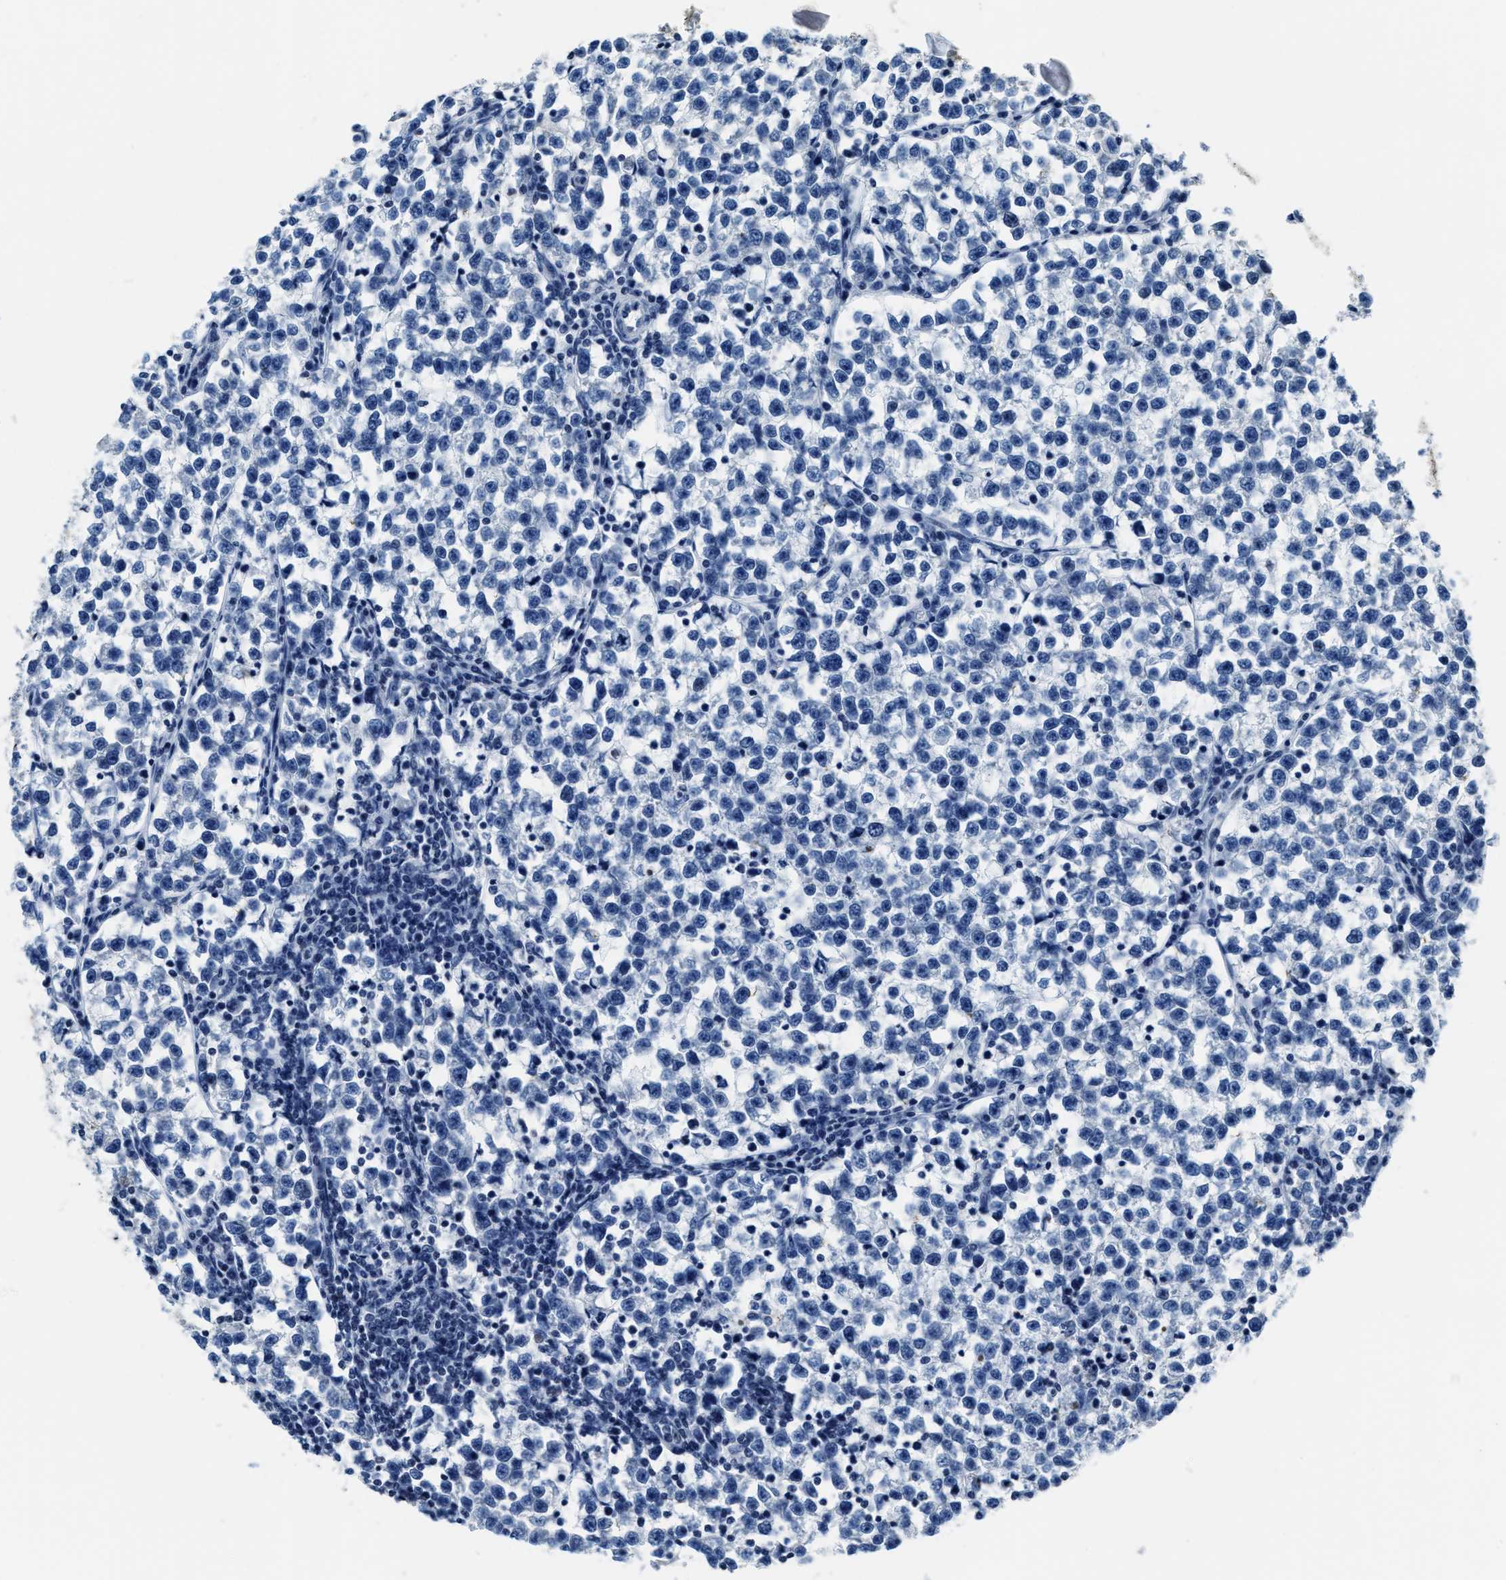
{"staining": {"intensity": "negative", "quantity": "none", "location": "none"}, "tissue": "testis cancer", "cell_type": "Tumor cells", "image_type": "cancer", "snomed": [{"axis": "morphology", "description": "Normal tissue, NOS"}, {"axis": "morphology", "description": "Seminoma, NOS"}, {"axis": "topography", "description": "Testis"}], "caption": "Immunohistochemistry image of neoplastic tissue: human testis cancer (seminoma) stained with DAB reveals no significant protein staining in tumor cells.", "gene": "ASZ1", "patient": {"sex": "male", "age": 43}}